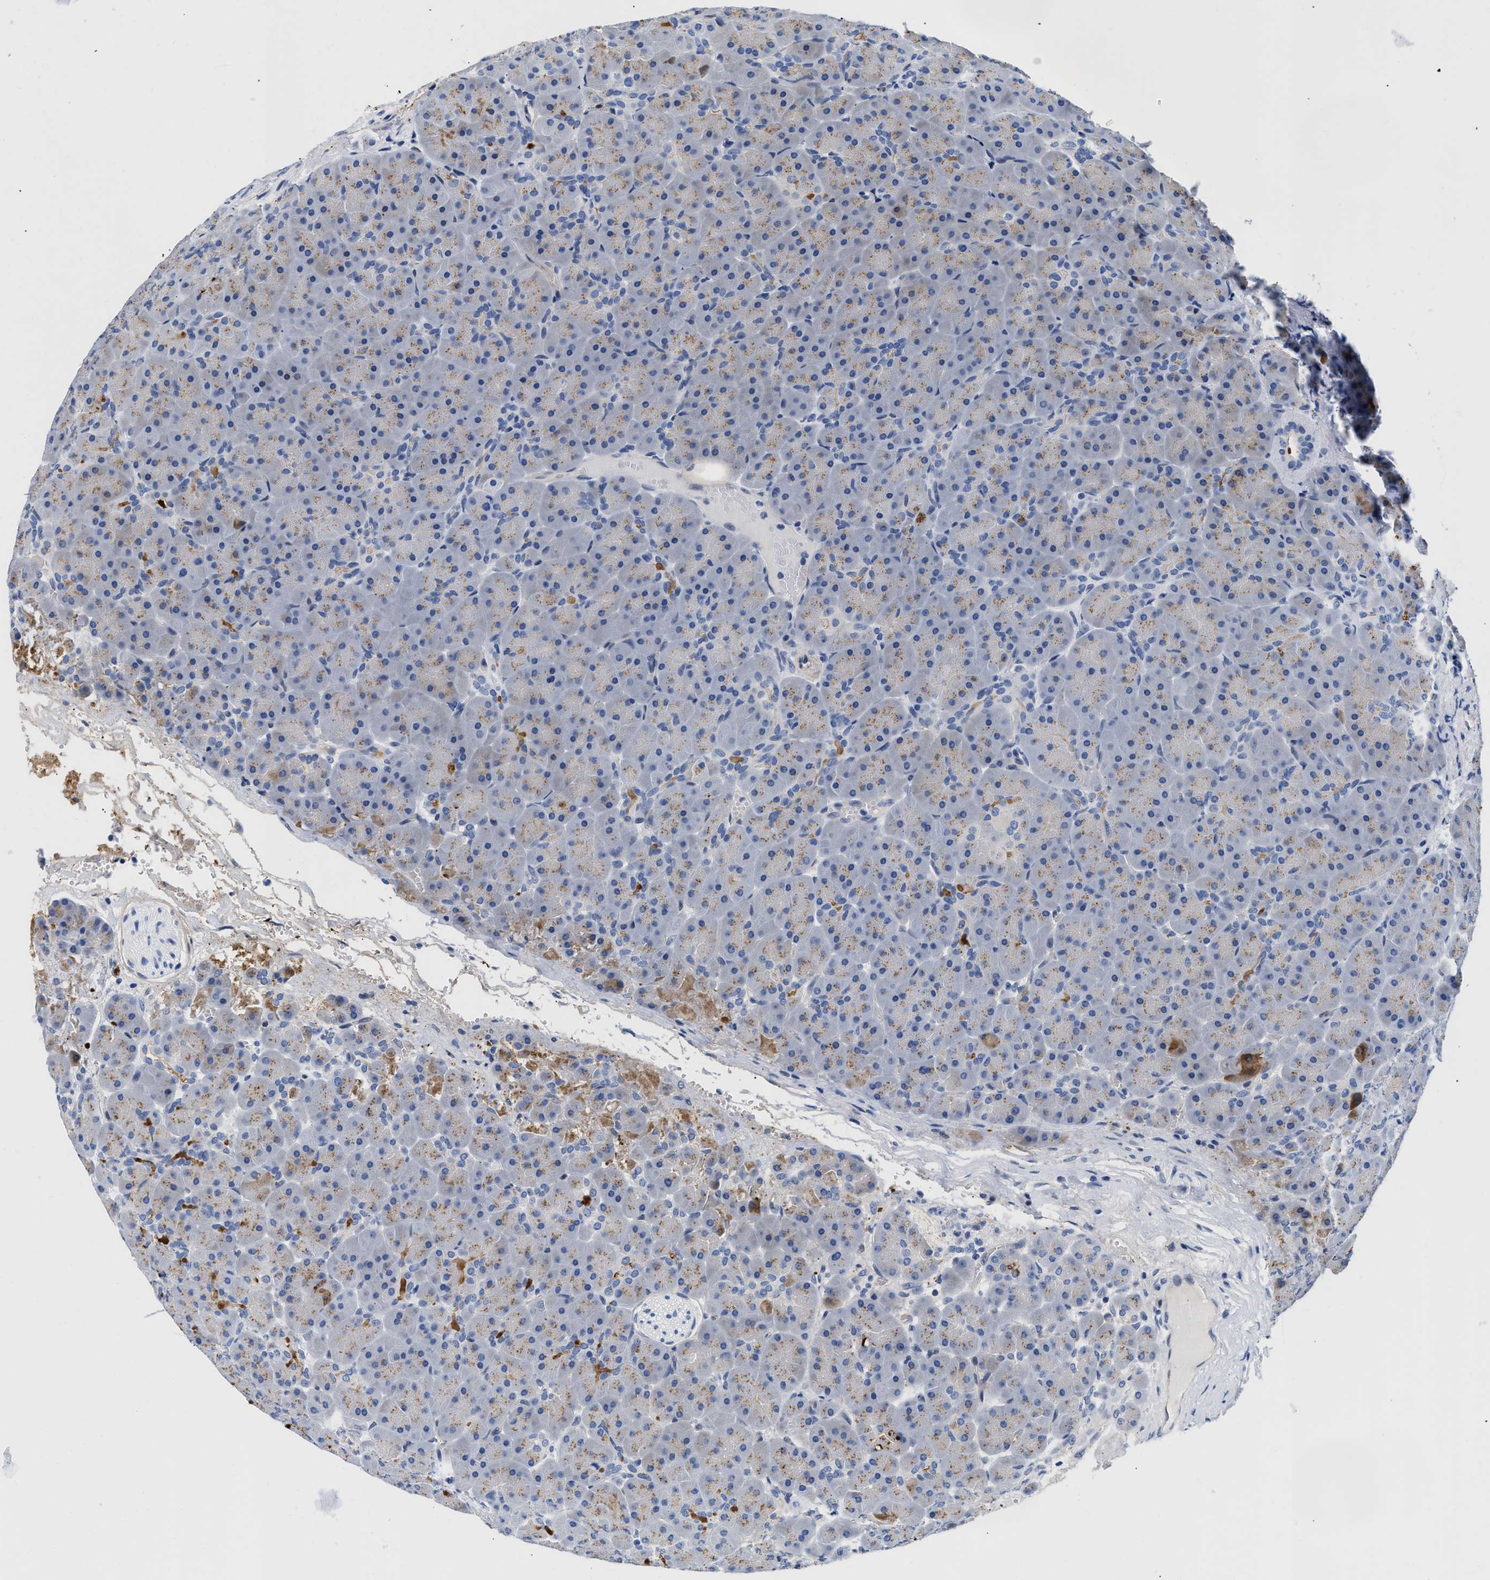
{"staining": {"intensity": "moderate", "quantity": "25%-75%", "location": "cytoplasmic/membranous"}, "tissue": "pancreas", "cell_type": "Exocrine glandular cells", "image_type": "normal", "snomed": [{"axis": "morphology", "description": "Normal tissue, NOS"}, {"axis": "topography", "description": "Pancreas"}], "caption": "Pancreas stained with IHC reveals moderate cytoplasmic/membranous staining in about 25%-75% of exocrine glandular cells.", "gene": "TRIM29", "patient": {"sex": "male", "age": 66}}